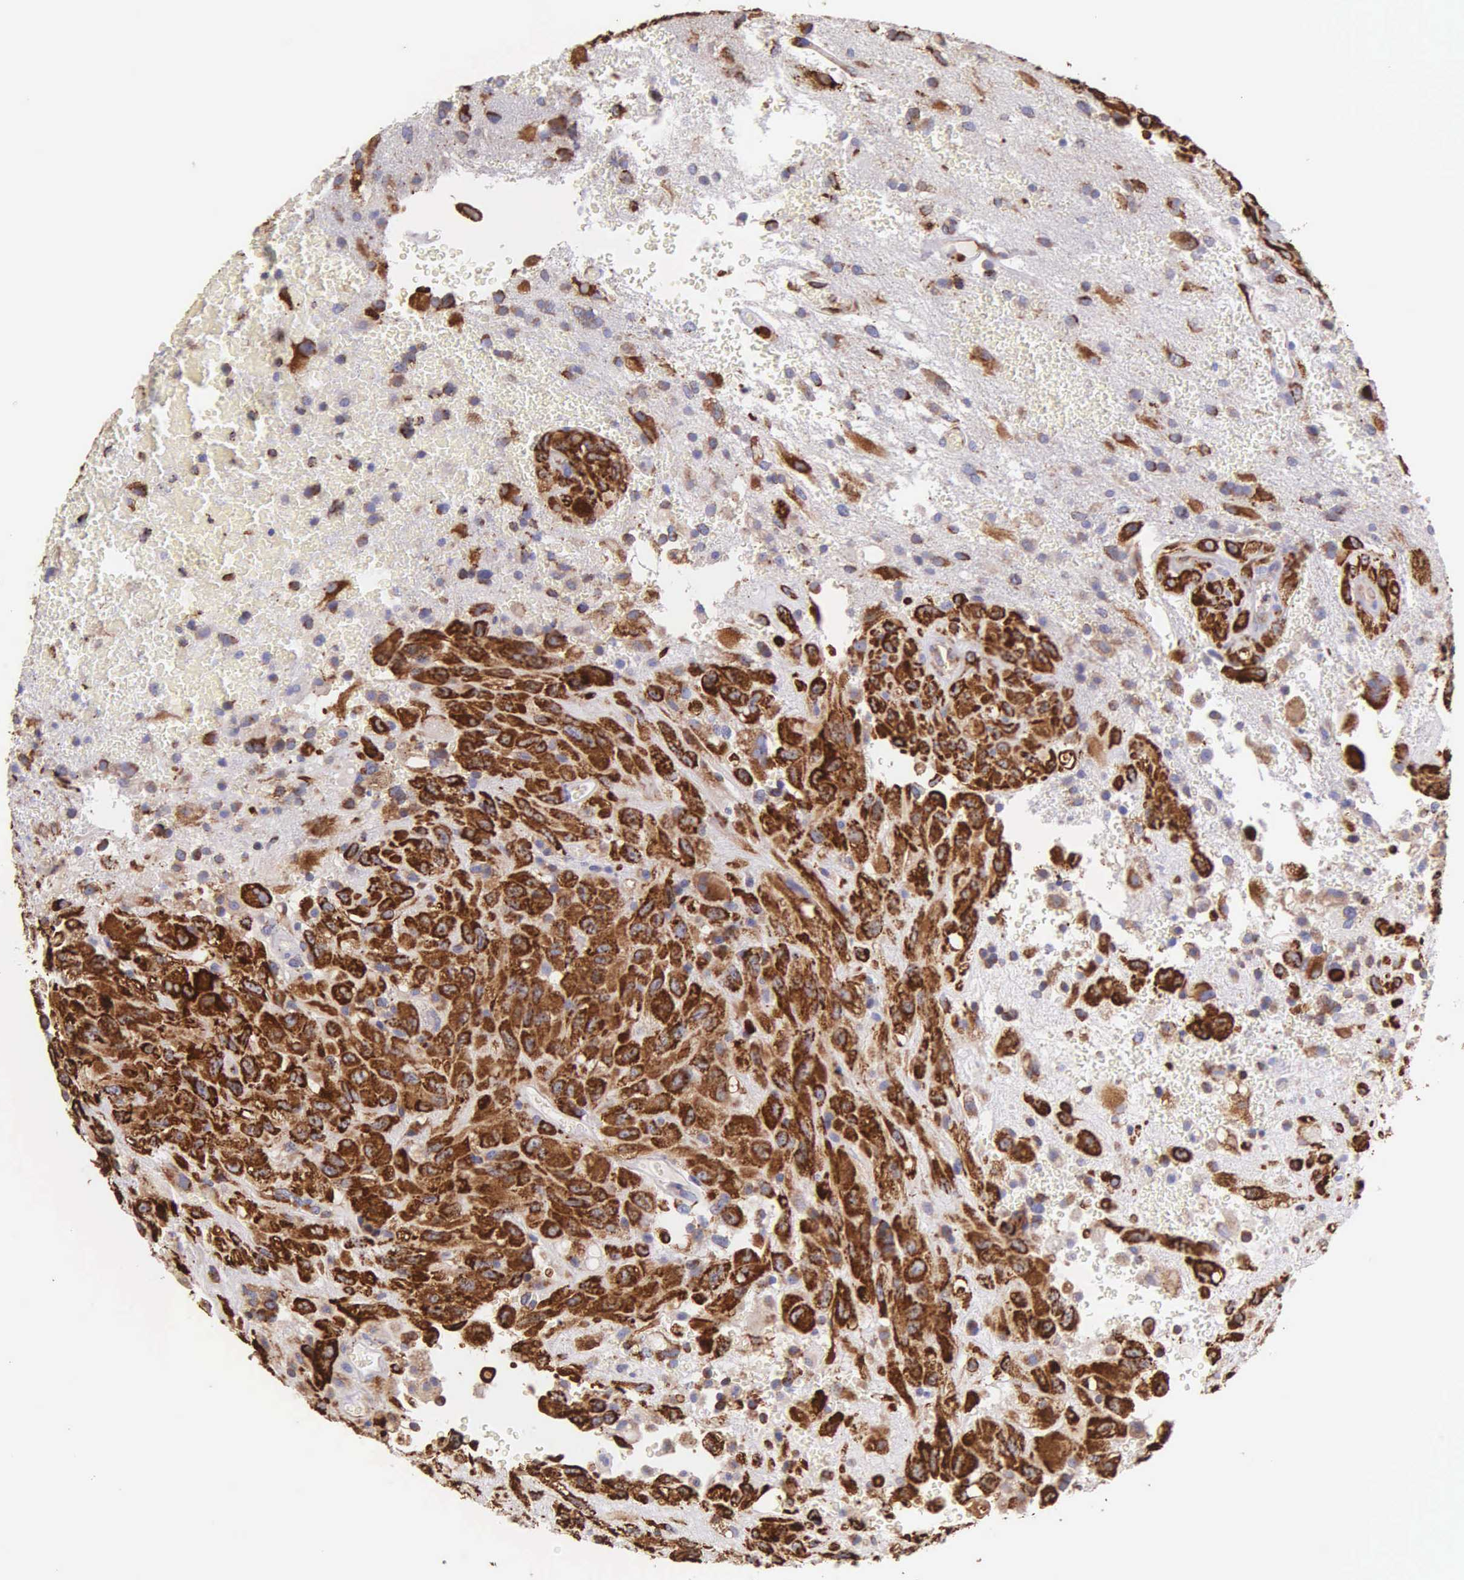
{"staining": {"intensity": "strong", "quantity": ">75%", "location": "cytoplasmic/membranous"}, "tissue": "glioma", "cell_type": "Tumor cells", "image_type": "cancer", "snomed": [{"axis": "morphology", "description": "Glioma, malignant, High grade"}, {"axis": "topography", "description": "Brain"}], "caption": "High-grade glioma (malignant) stained with a brown dye exhibits strong cytoplasmic/membranous positive staining in approximately >75% of tumor cells.", "gene": "CKAP4", "patient": {"sex": "male", "age": 48}}